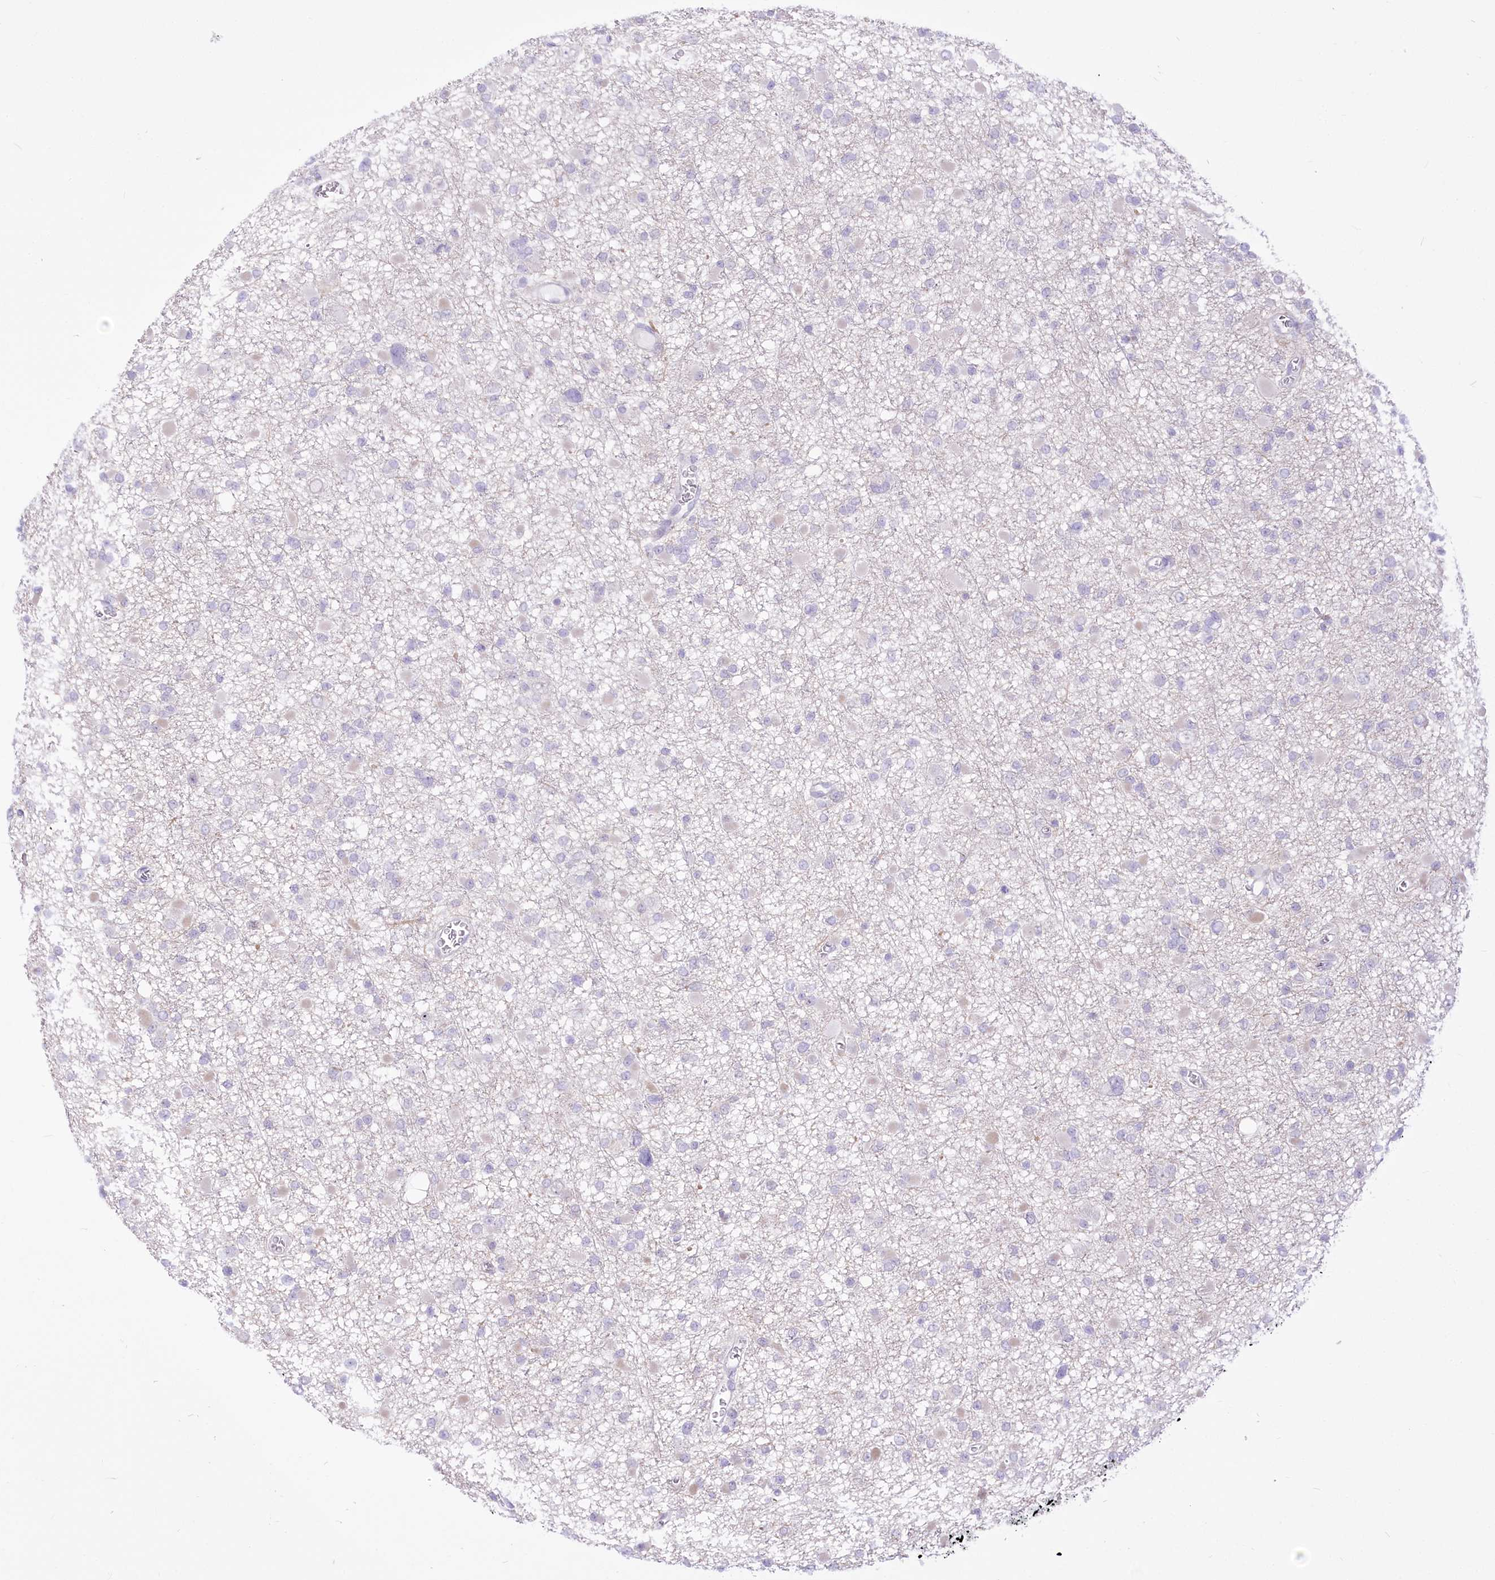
{"staining": {"intensity": "negative", "quantity": "none", "location": "none"}, "tissue": "glioma", "cell_type": "Tumor cells", "image_type": "cancer", "snomed": [{"axis": "morphology", "description": "Glioma, malignant, Low grade"}, {"axis": "topography", "description": "Brain"}], "caption": "Immunohistochemistry (IHC) of glioma exhibits no staining in tumor cells. (Brightfield microscopy of DAB (3,3'-diaminobenzidine) immunohistochemistry at high magnification).", "gene": "BEND7", "patient": {"sex": "female", "age": 22}}